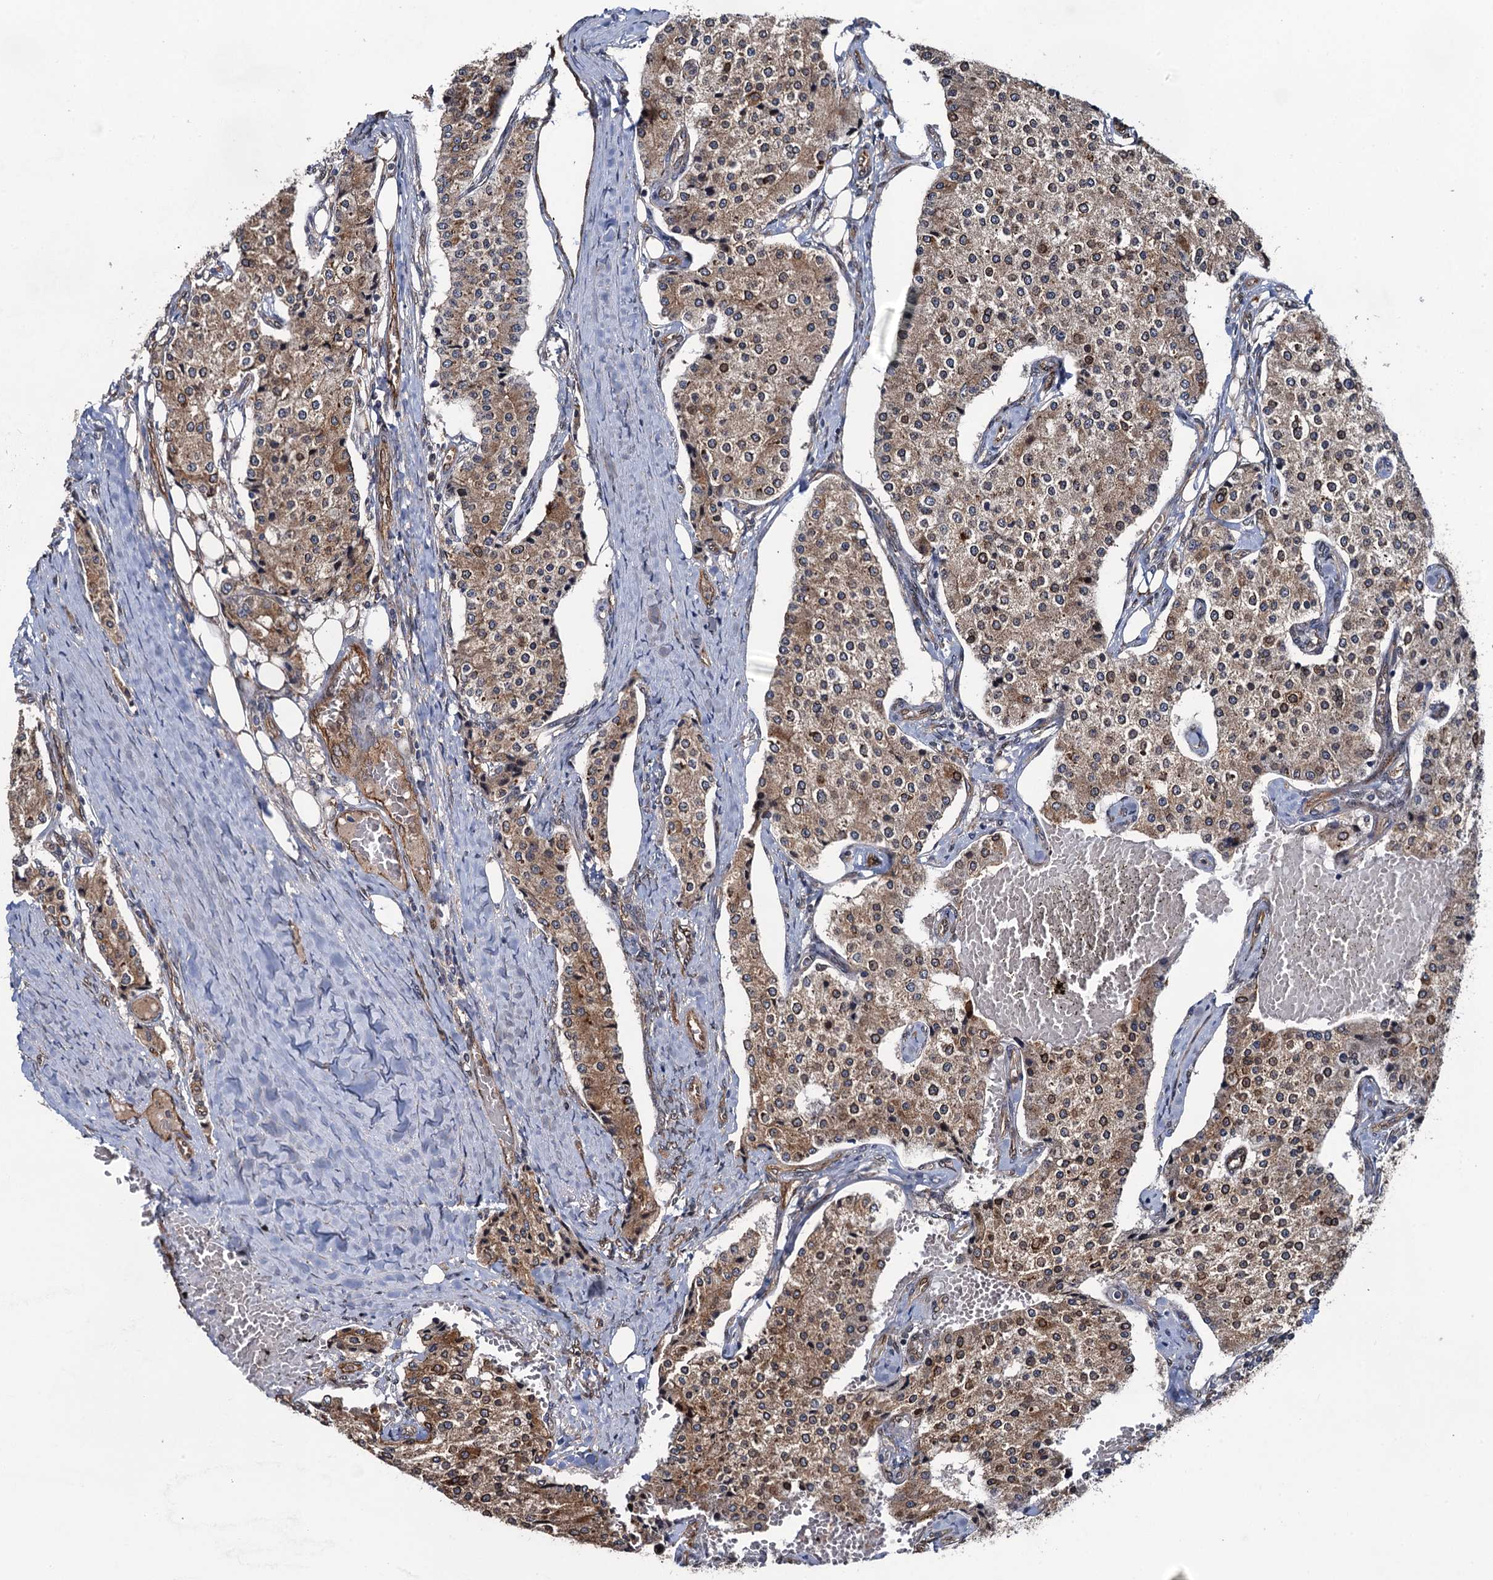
{"staining": {"intensity": "moderate", "quantity": ">75%", "location": "cytoplasmic/membranous,nuclear"}, "tissue": "carcinoid", "cell_type": "Tumor cells", "image_type": "cancer", "snomed": [{"axis": "morphology", "description": "Carcinoid, malignant, NOS"}, {"axis": "topography", "description": "Colon"}], "caption": "The histopathology image shows immunohistochemical staining of carcinoid. There is moderate cytoplasmic/membranous and nuclear expression is appreciated in about >75% of tumor cells.", "gene": "EVX2", "patient": {"sex": "female", "age": 52}}